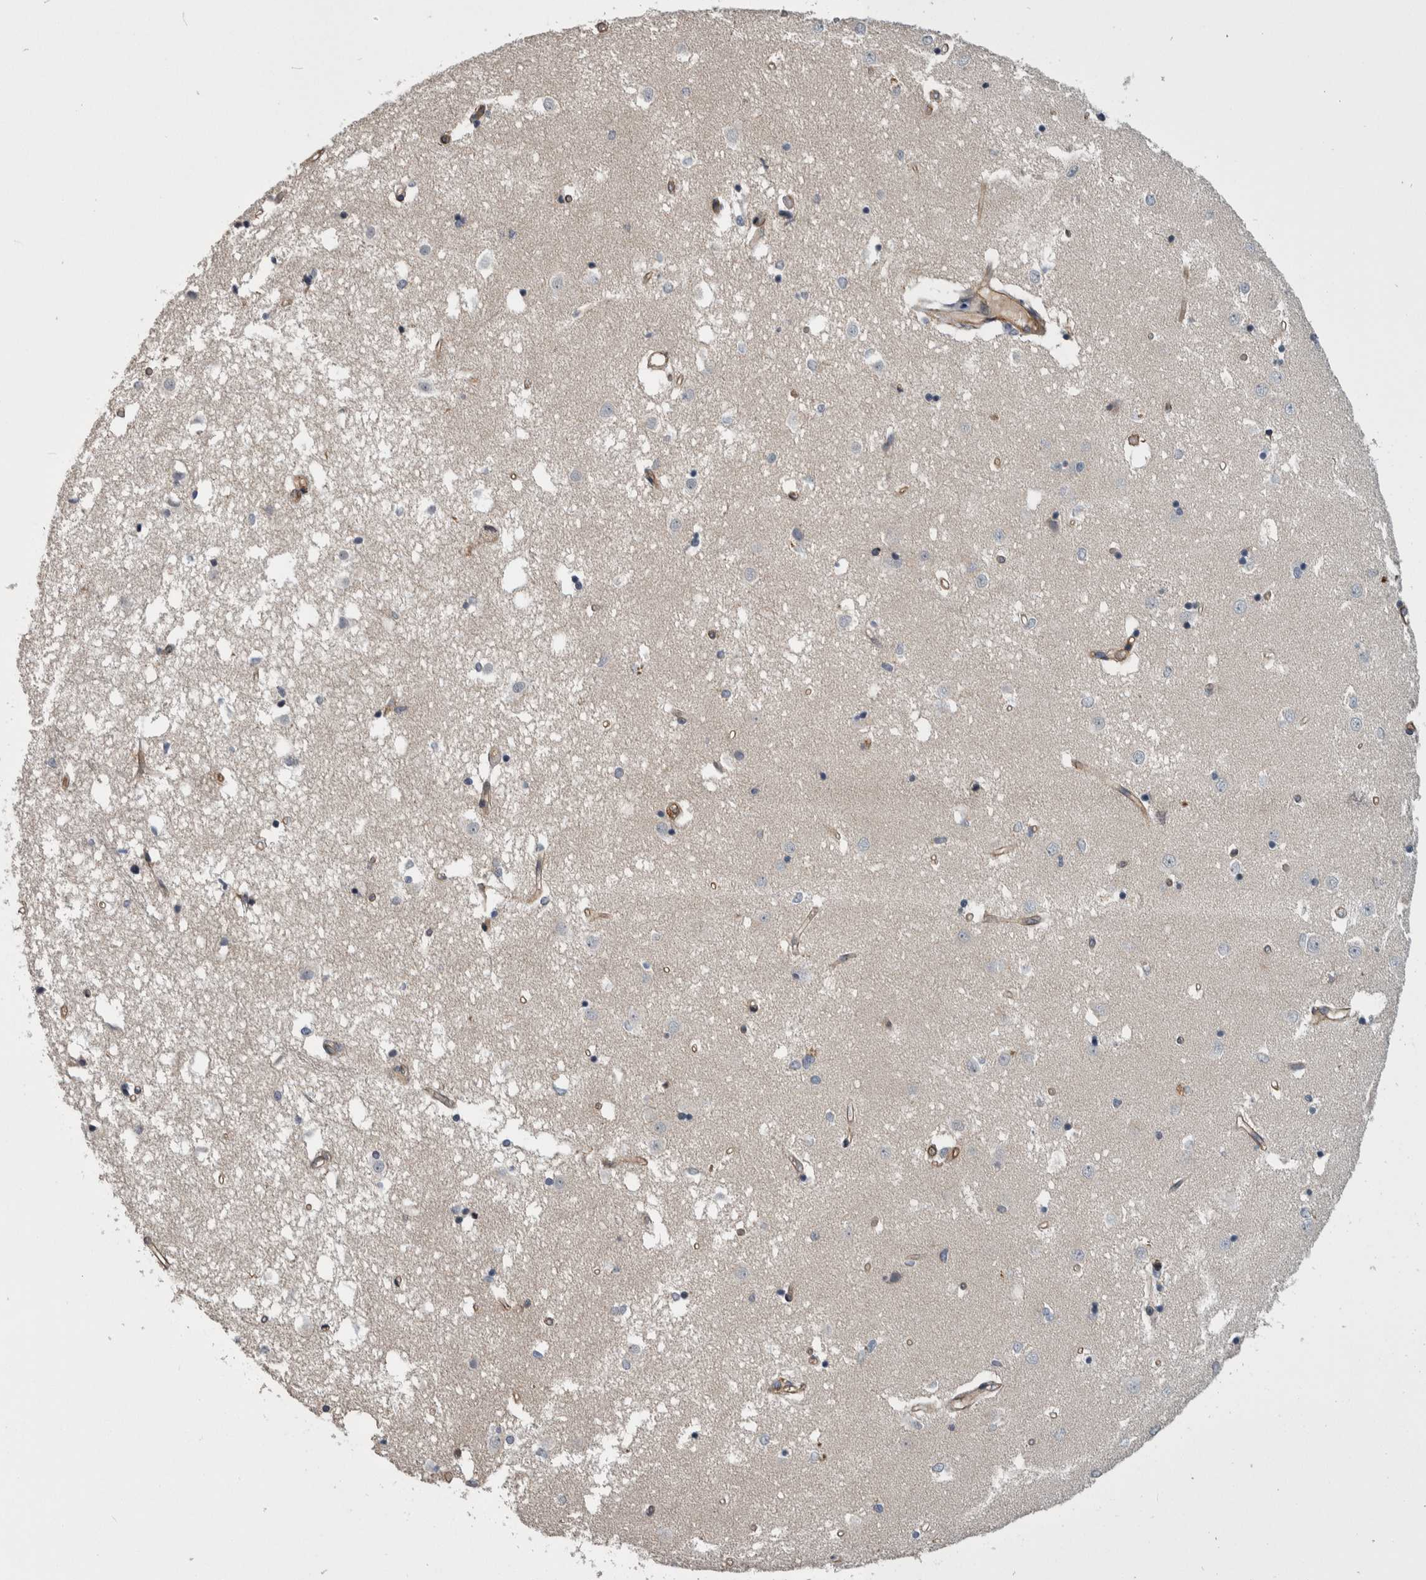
{"staining": {"intensity": "negative", "quantity": "none", "location": "none"}, "tissue": "caudate", "cell_type": "Glial cells", "image_type": "normal", "snomed": [{"axis": "morphology", "description": "Normal tissue, NOS"}, {"axis": "topography", "description": "Lateral ventricle wall"}], "caption": "Immunohistochemistry (IHC) histopathology image of benign human caudate stained for a protein (brown), which displays no expression in glial cells.", "gene": "PRDM4", "patient": {"sex": "male", "age": 45}}